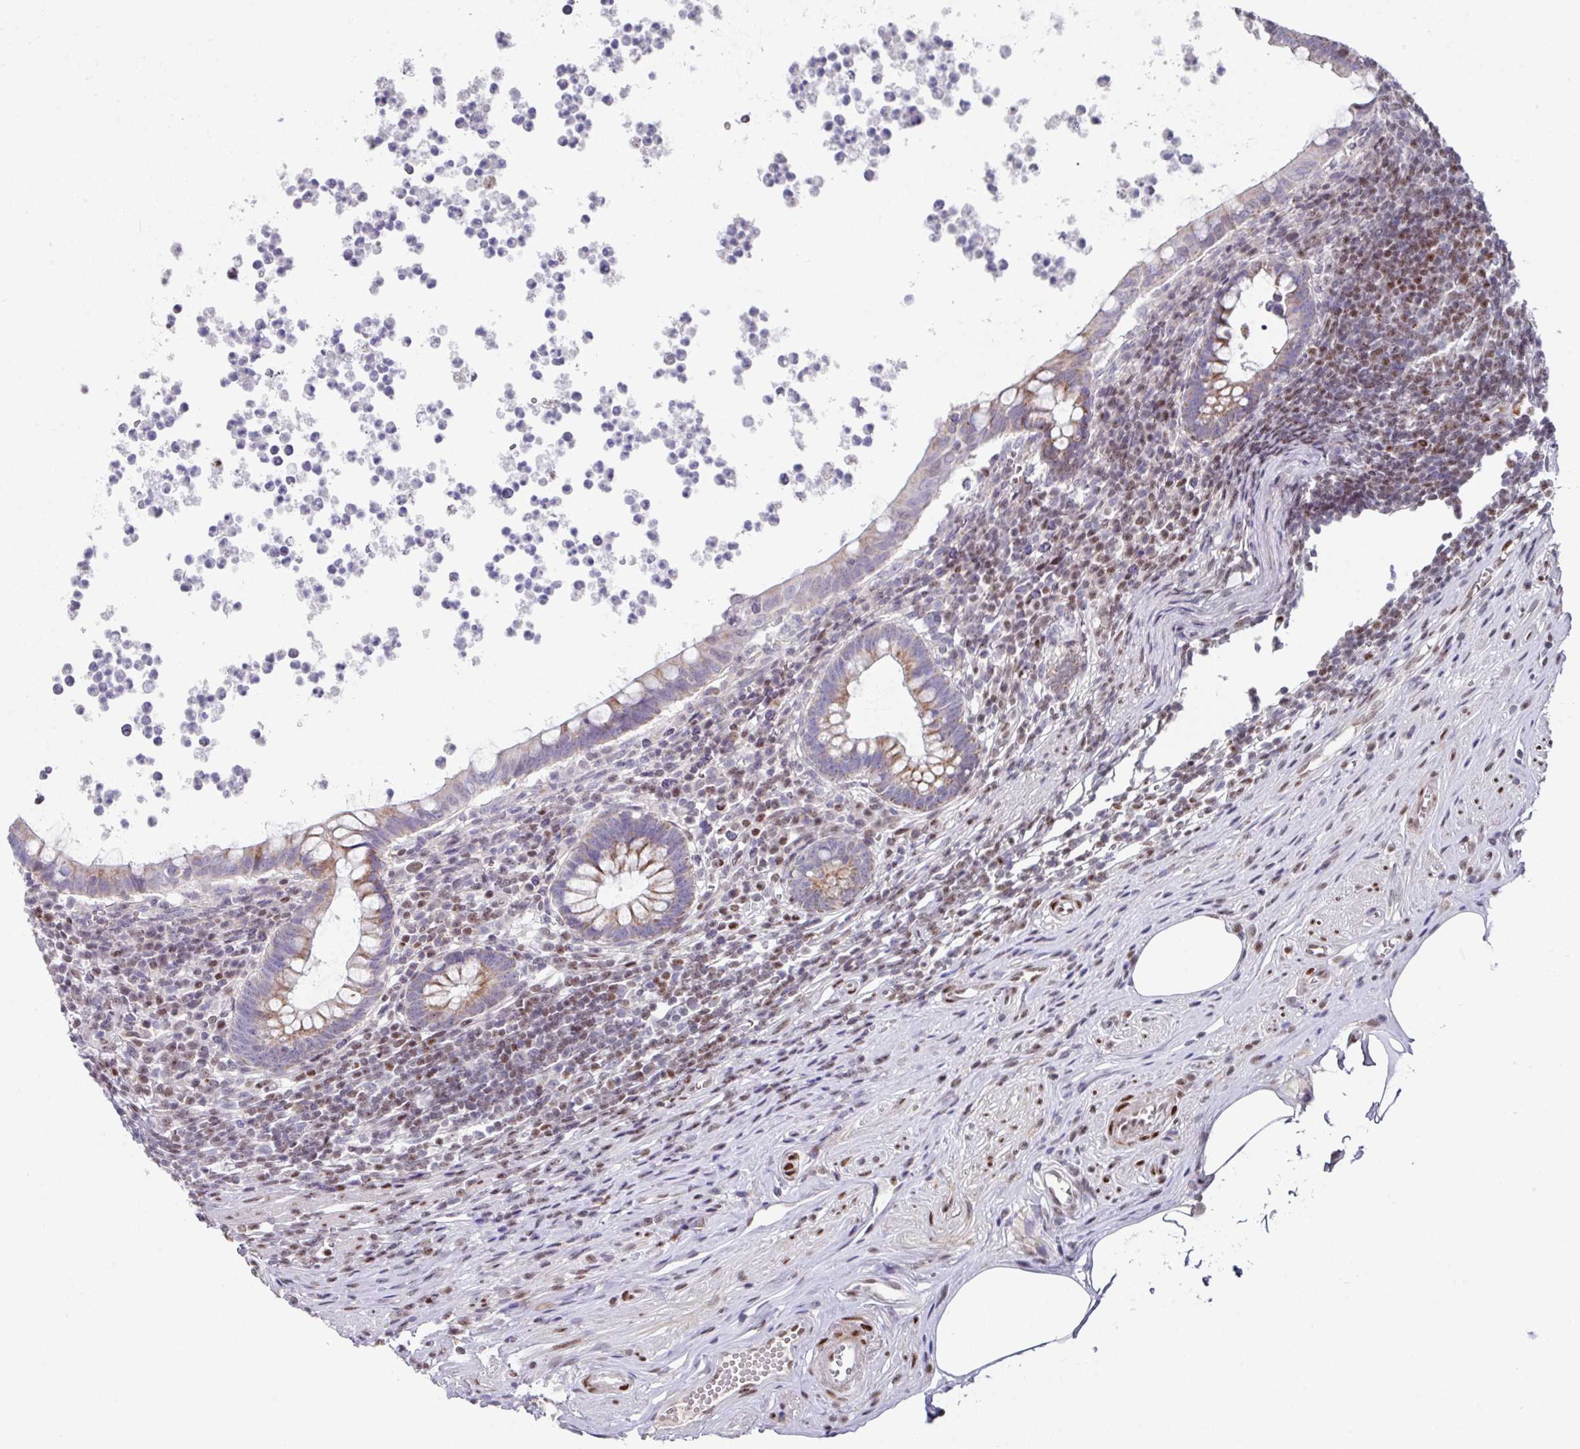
{"staining": {"intensity": "moderate", "quantity": "25%-75%", "location": "cytoplasmic/membranous"}, "tissue": "appendix", "cell_type": "Glandular cells", "image_type": "normal", "snomed": [{"axis": "morphology", "description": "Normal tissue, NOS"}, {"axis": "topography", "description": "Appendix"}], "caption": "IHC micrograph of unremarkable appendix: appendix stained using IHC shows medium levels of moderate protein expression localized specifically in the cytoplasmic/membranous of glandular cells, appearing as a cytoplasmic/membranous brown color.", "gene": "CBX7", "patient": {"sex": "female", "age": 56}}